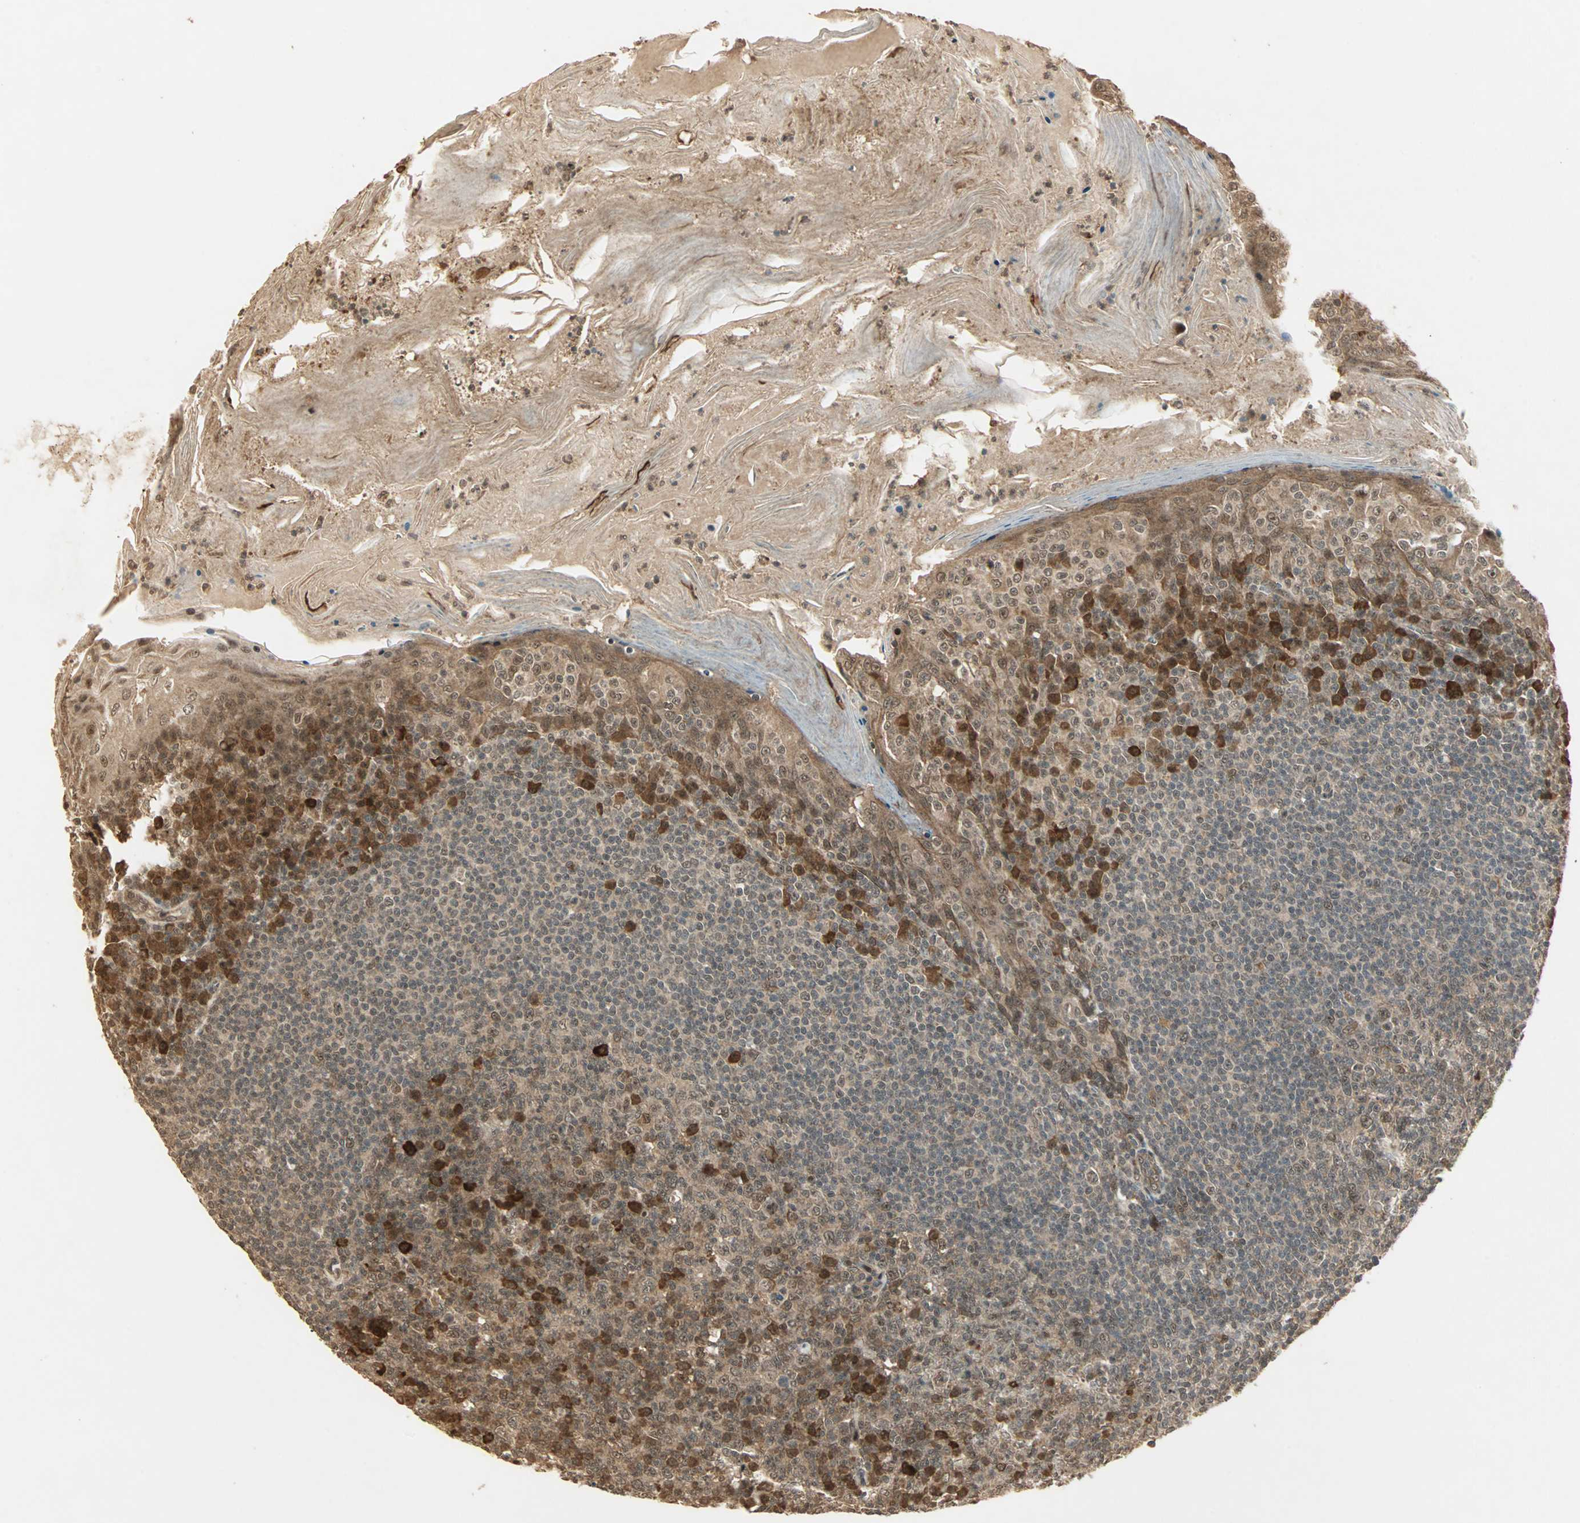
{"staining": {"intensity": "moderate", "quantity": ">75%", "location": "cytoplasmic/membranous,nuclear"}, "tissue": "tonsil", "cell_type": "Germinal center cells", "image_type": "normal", "snomed": [{"axis": "morphology", "description": "Normal tissue, NOS"}, {"axis": "topography", "description": "Tonsil"}], "caption": "Benign tonsil reveals moderate cytoplasmic/membranous,nuclear staining in about >75% of germinal center cells, visualized by immunohistochemistry.", "gene": "ZSCAN31", "patient": {"sex": "male", "age": 31}}